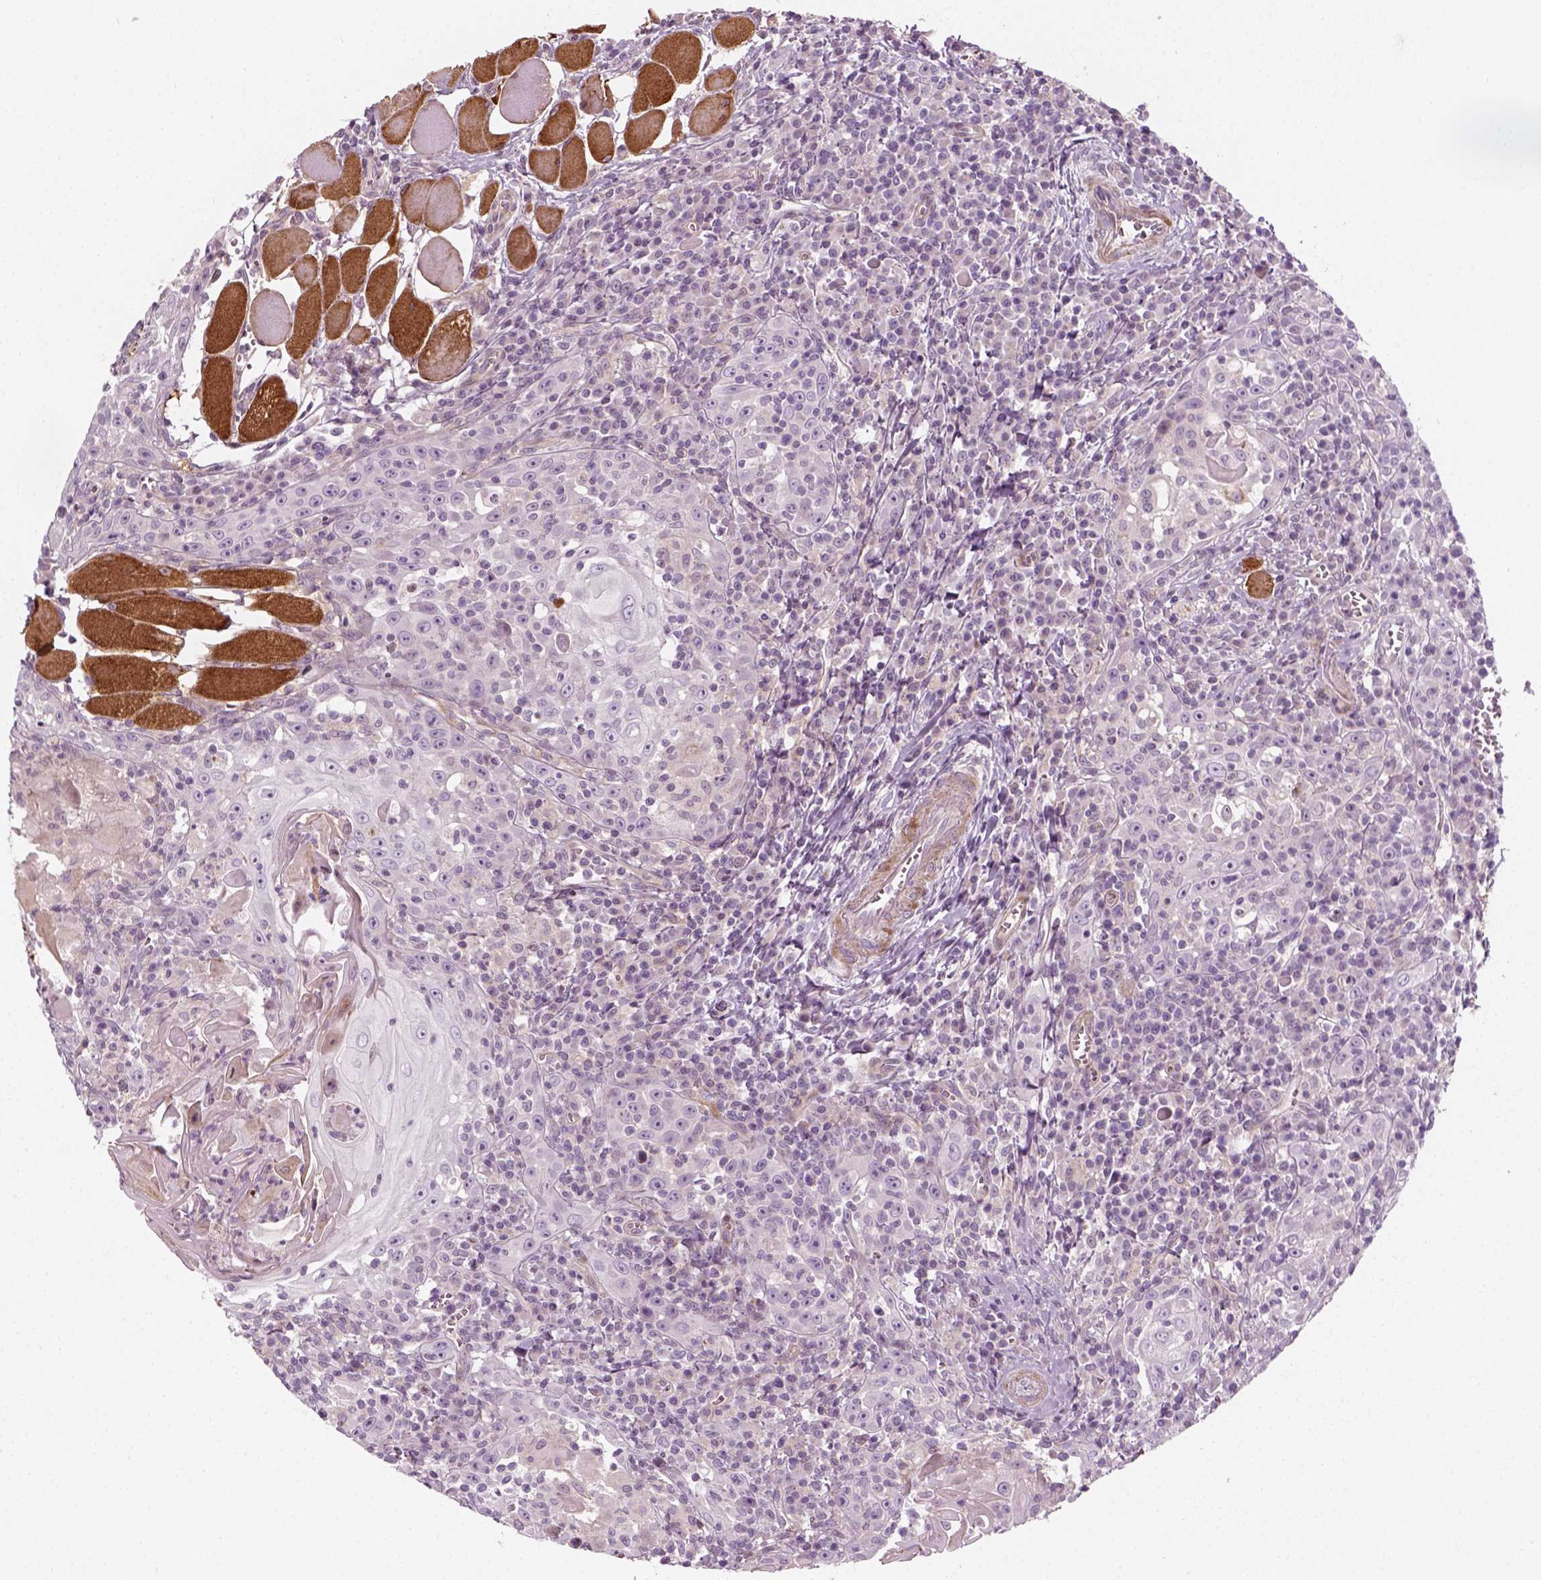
{"staining": {"intensity": "negative", "quantity": "none", "location": "none"}, "tissue": "head and neck cancer", "cell_type": "Tumor cells", "image_type": "cancer", "snomed": [{"axis": "morphology", "description": "Squamous cell carcinoma, NOS"}, {"axis": "topography", "description": "Head-Neck"}], "caption": "A high-resolution photomicrograph shows IHC staining of squamous cell carcinoma (head and neck), which shows no significant positivity in tumor cells. The staining was performed using DAB to visualize the protein expression in brown, while the nuclei were stained in blue with hematoxylin (Magnification: 20x).", "gene": "DNASE1L1", "patient": {"sex": "male", "age": 52}}